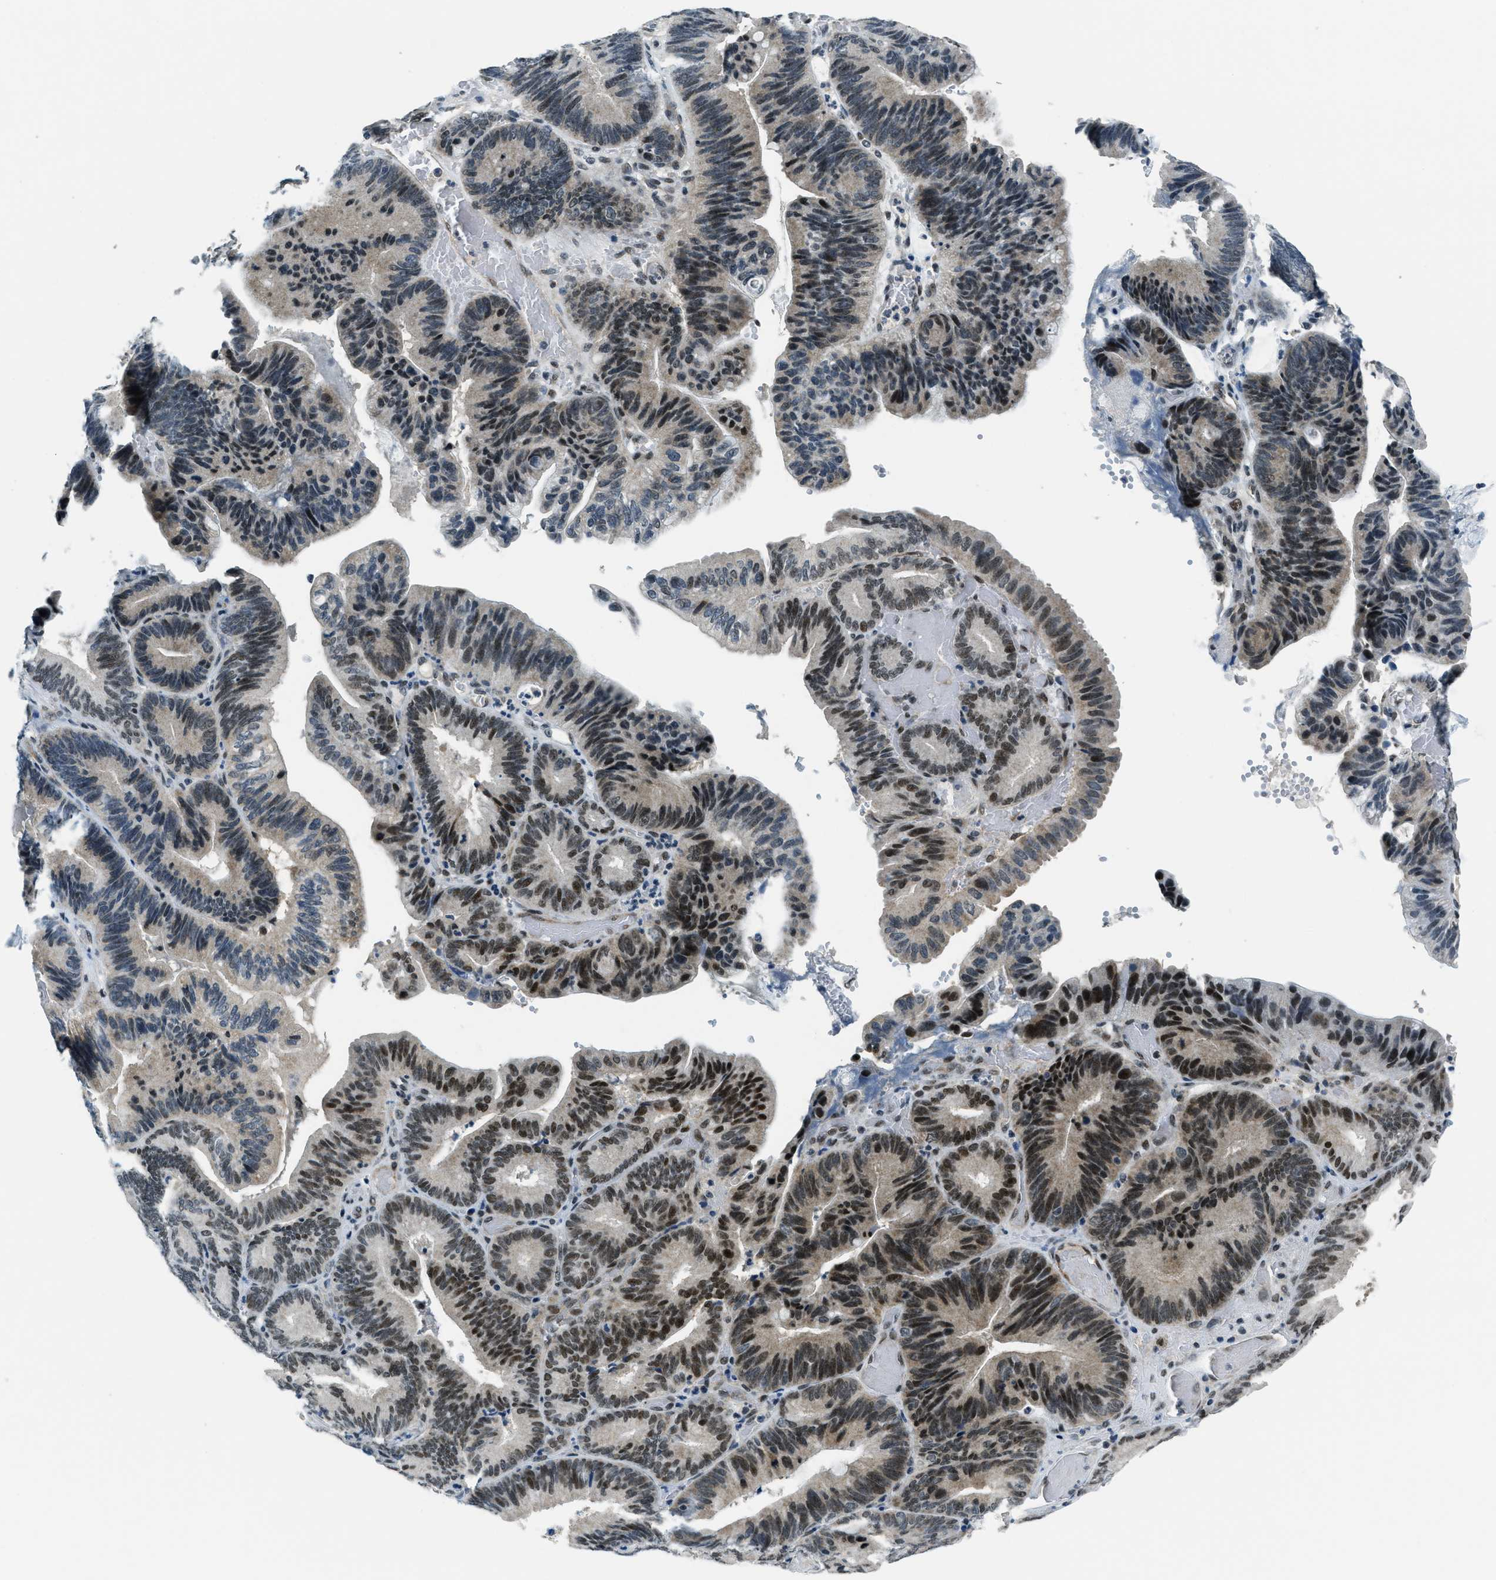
{"staining": {"intensity": "moderate", "quantity": "25%-75%", "location": "nuclear"}, "tissue": "pancreatic cancer", "cell_type": "Tumor cells", "image_type": "cancer", "snomed": [{"axis": "morphology", "description": "Adenocarcinoma, NOS"}, {"axis": "topography", "description": "Pancreas"}], "caption": "Pancreatic cancer (adenocarcinoma) stained with immunohistochemistry shows moderate nuclear positivity in approximately 25%-75% of tumor cells.", "gene": "KLF6", "patient": {"sex": "male", "age": 82}}